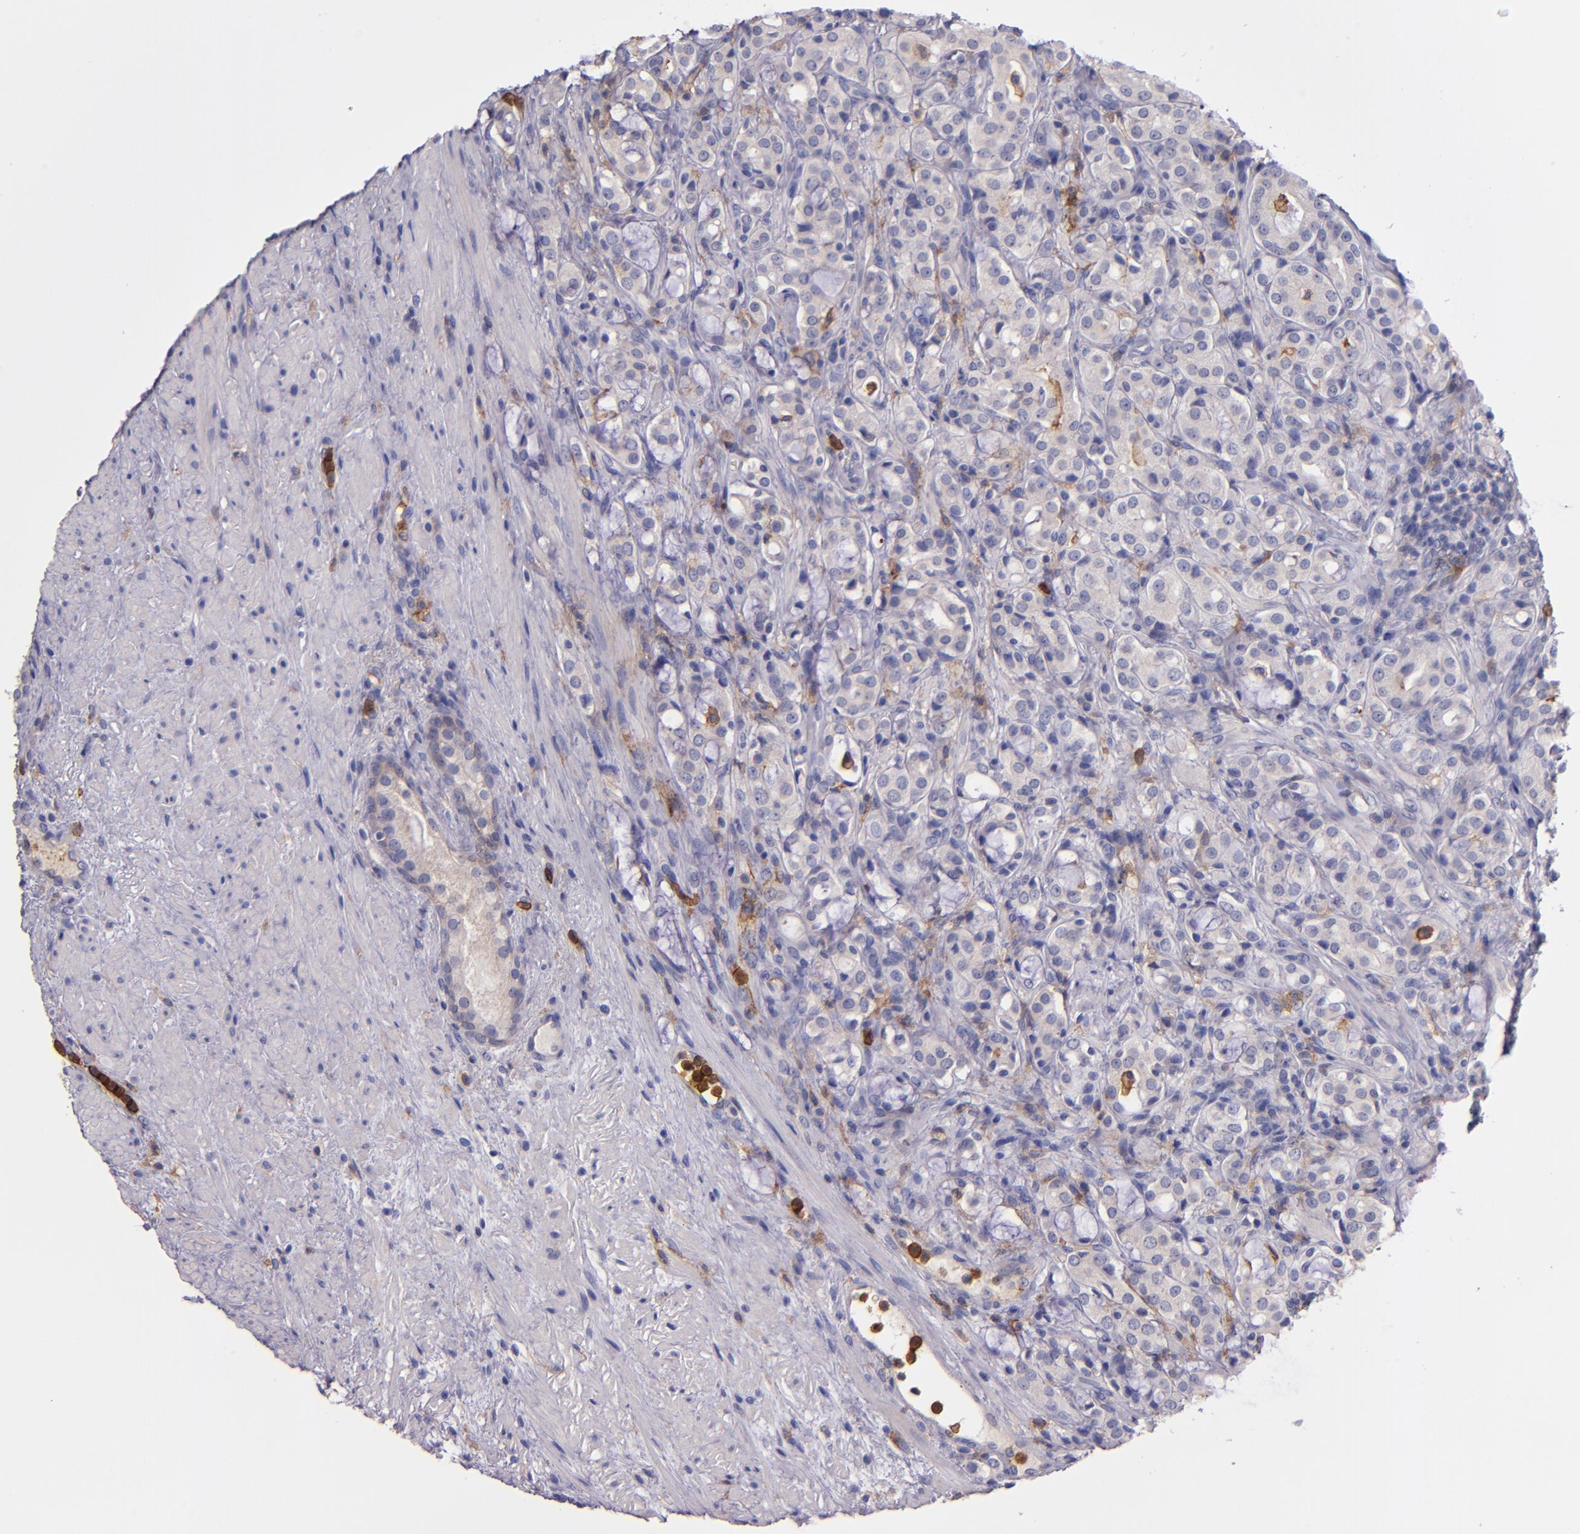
{"staining": {"intensity": "weak", "quantity": "<25%", "location": "cytoplasmic/membranous"}, "tissue": "prostate cancer", "cell_type": "Tumor cells", "image_type": "cancer", "snomed": [{"axis": "morphology", "description": "Adenocarcinoma, High grade"}, {"axis": "topography", "description": "Prostate"}], "caption": "Immunohistochemistry histopathology image of neoplastic tissue: prostate high-grade adenocarcinoma stained with DAB demonstrates no significant protein positivity in tumor cells.", "gene": "C5AR1", "patient": {"sex": "male", "age": 72}}